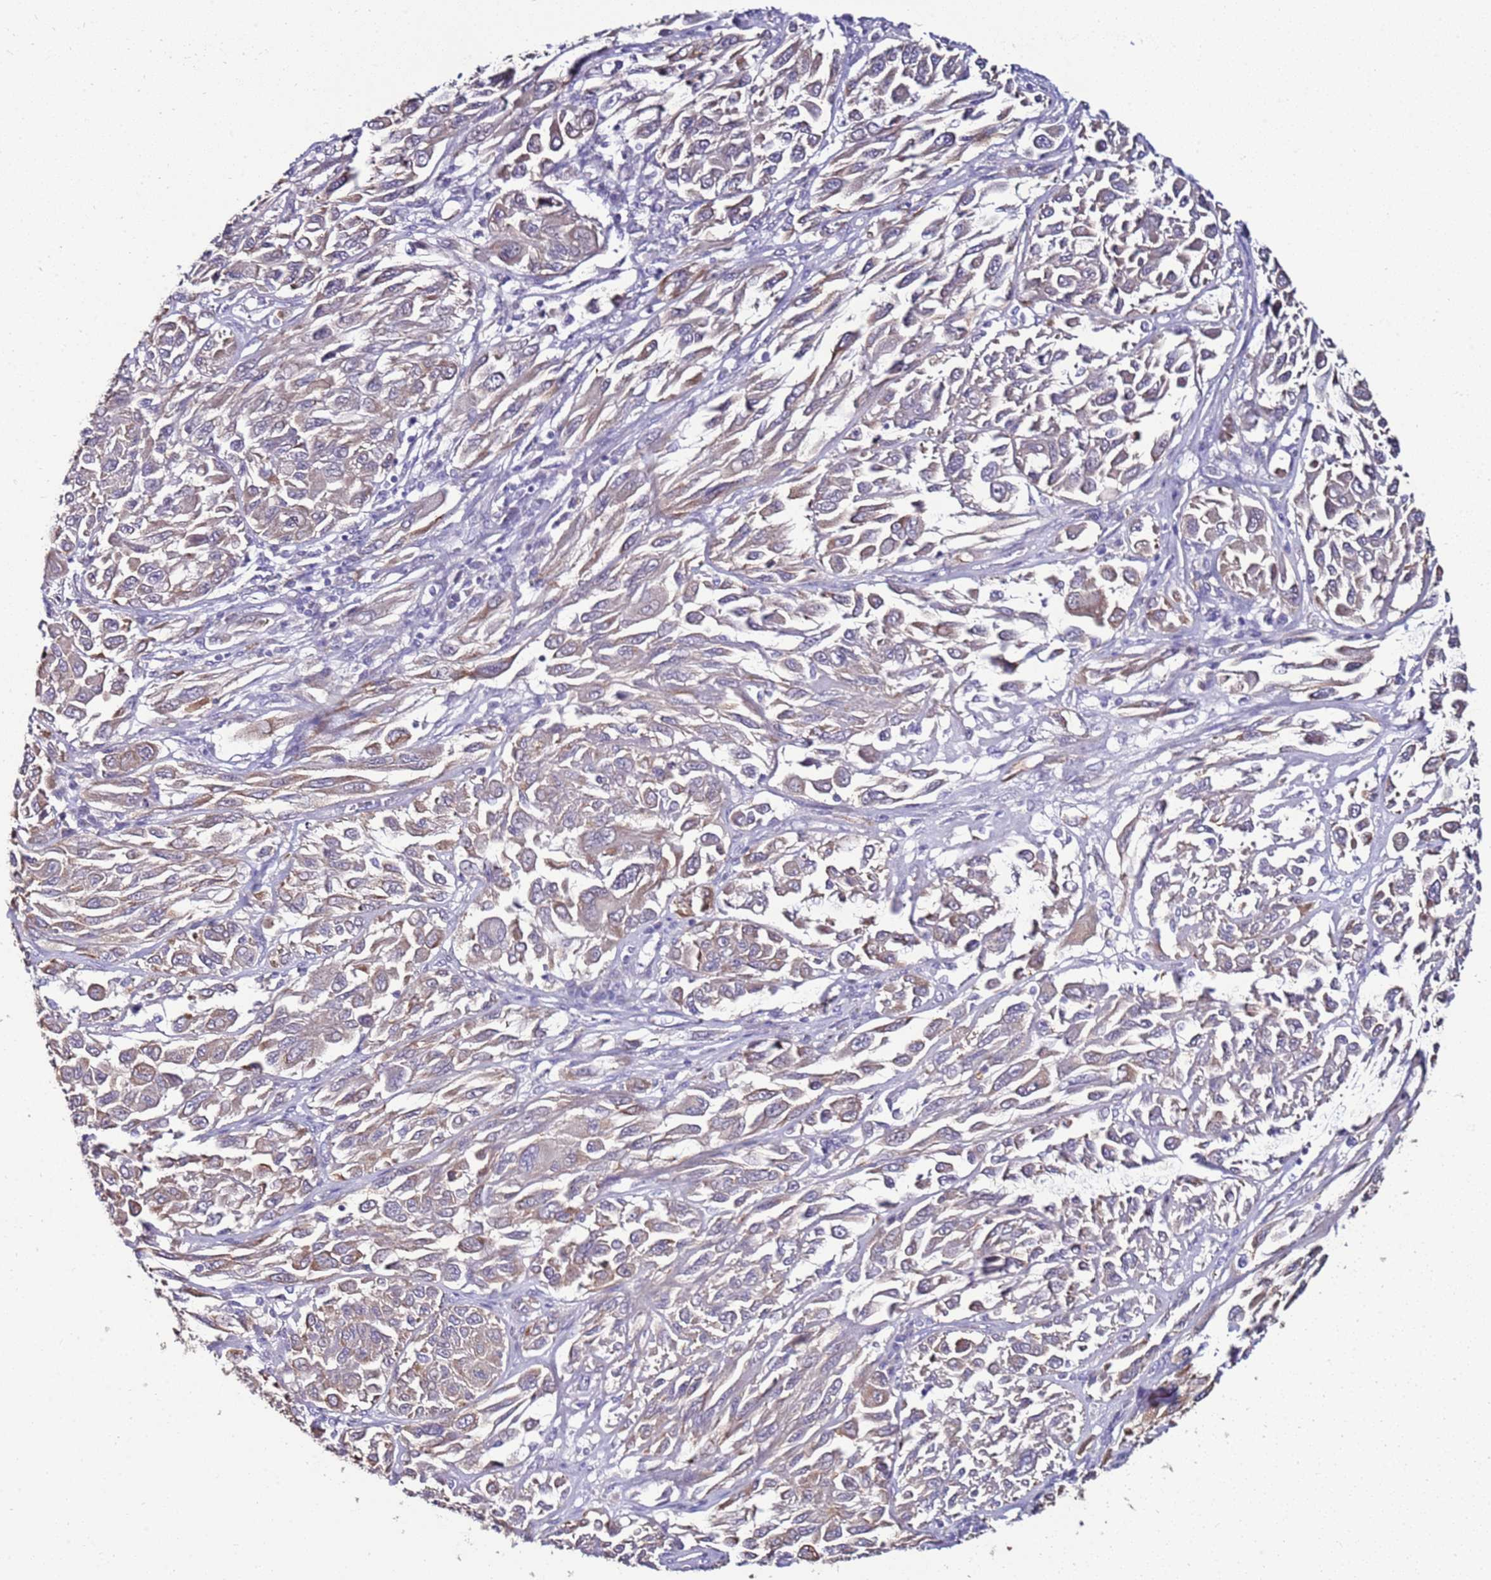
{"staining": {"intensity": "moderate", "quantity": "25%-75%", "location": "cytoplasmic/membranous"}, "tissue": "melanoma", "cell_type": "Tumor cells", "image_type": "cancer", "snomed": [{"axis": "morphology", "description": "Malignant melanoma, NOS"}, {"axis": "topography", "description": "Skin"}], "caption": "Immunohistochemistry of melanoma displays medium levels of moderate cytoplasmic/membranous positivity in approximately 25%-75% of tumor cells.", "gene": "GPN3", "patient": {"sex": "female", "age": 91}}